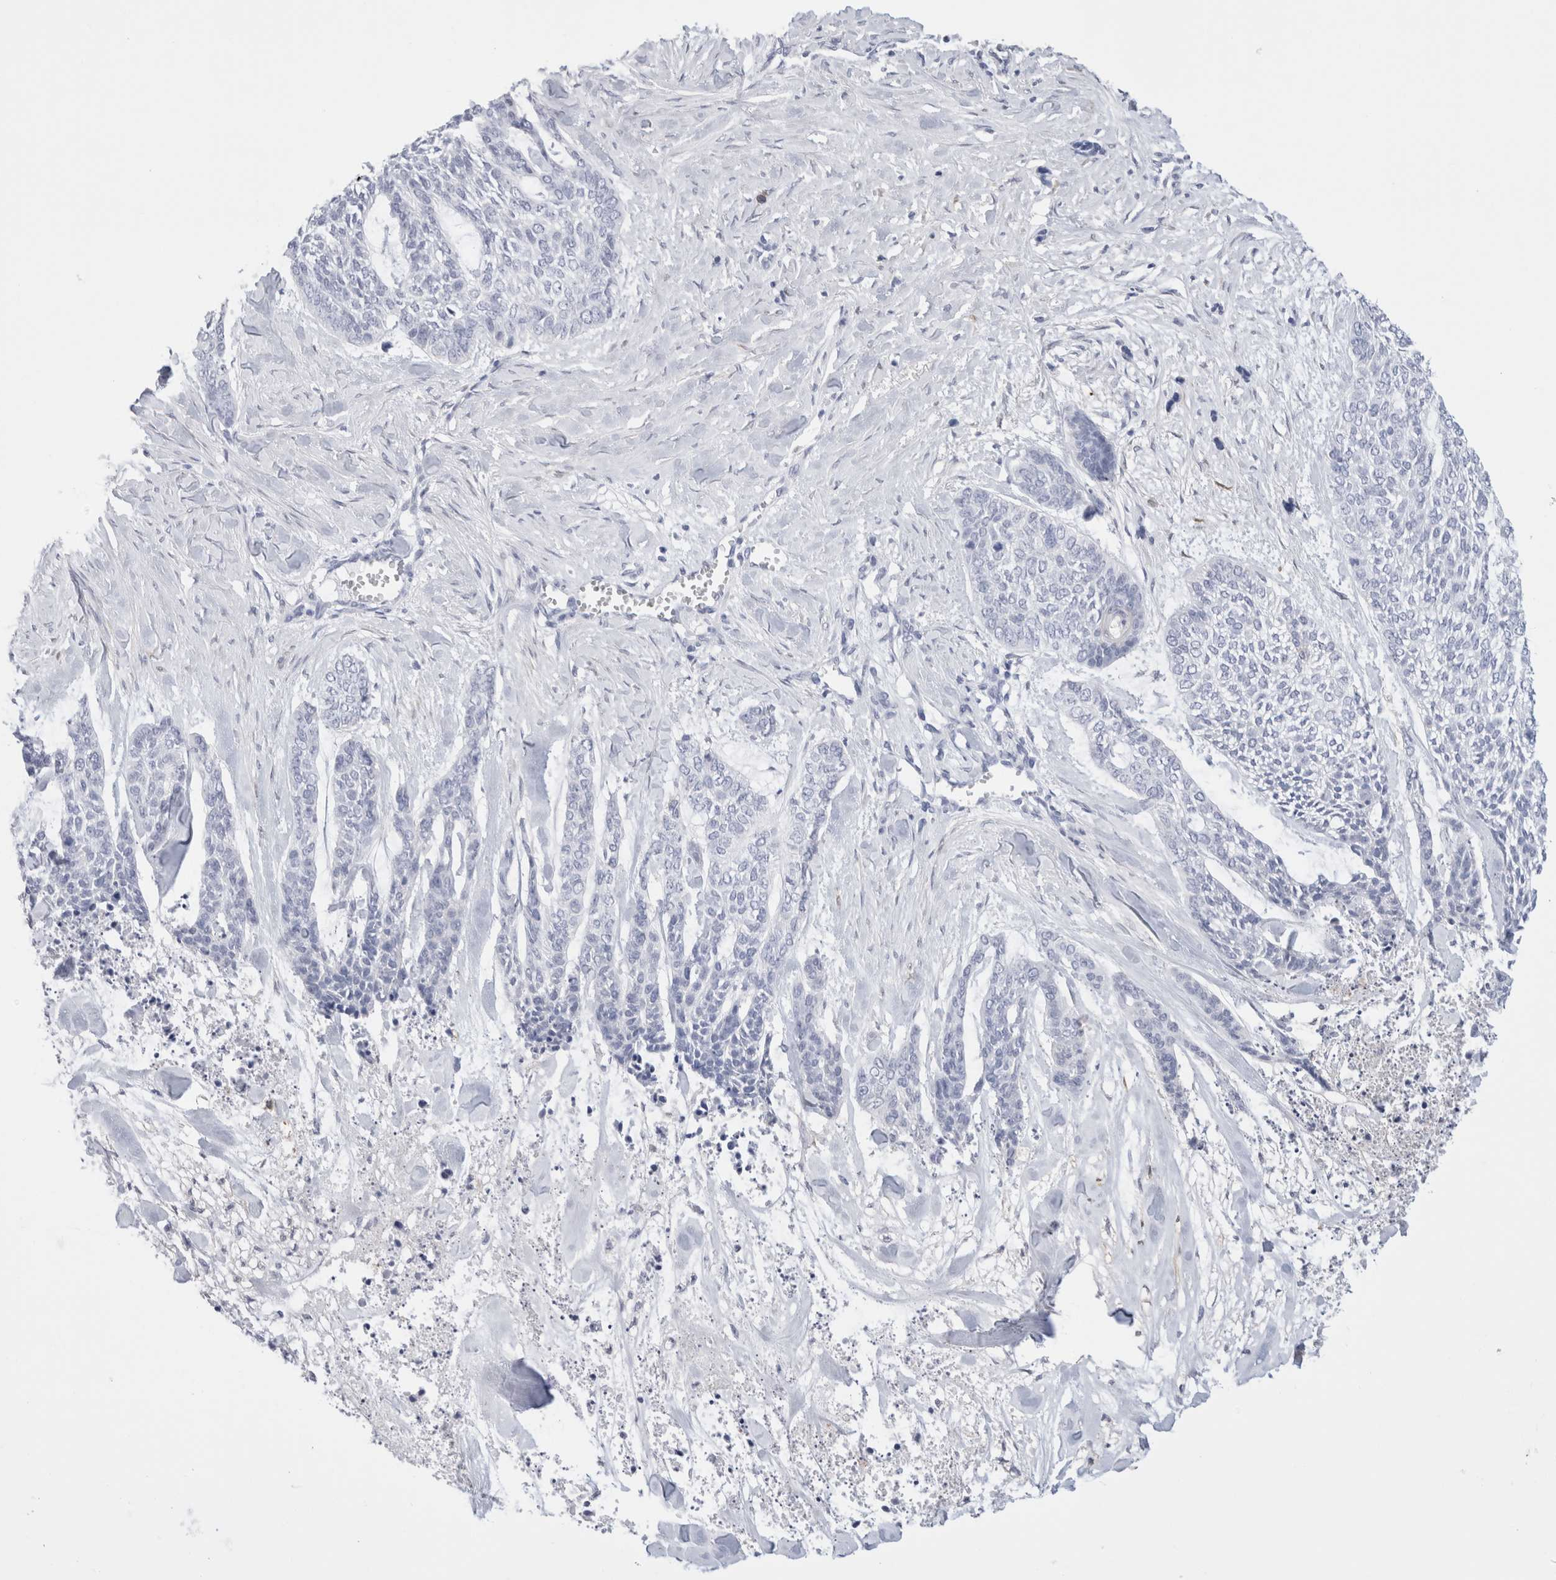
{"staining": {"intensity": "negative", "quantity": "none", "location": "none"}, "tissue": "skin cancer", "cell_type": "Tumor cells", "image_type": "cancer", "snomed": [{"axis": "morphology", "description": "Basal cell carcinoma"}, {"axis": "topography", "description": "Skin"}], "caption": "Immunohistochemistry (IHC) of human skin cancer (basal cell carcinoma) exhibits no positivity in tumor cells. (Brightfield microscopy of DAB IHC at high magnification).", "gene": "NAPEPLD", "patient": {"sex": "female", "age": 64}}